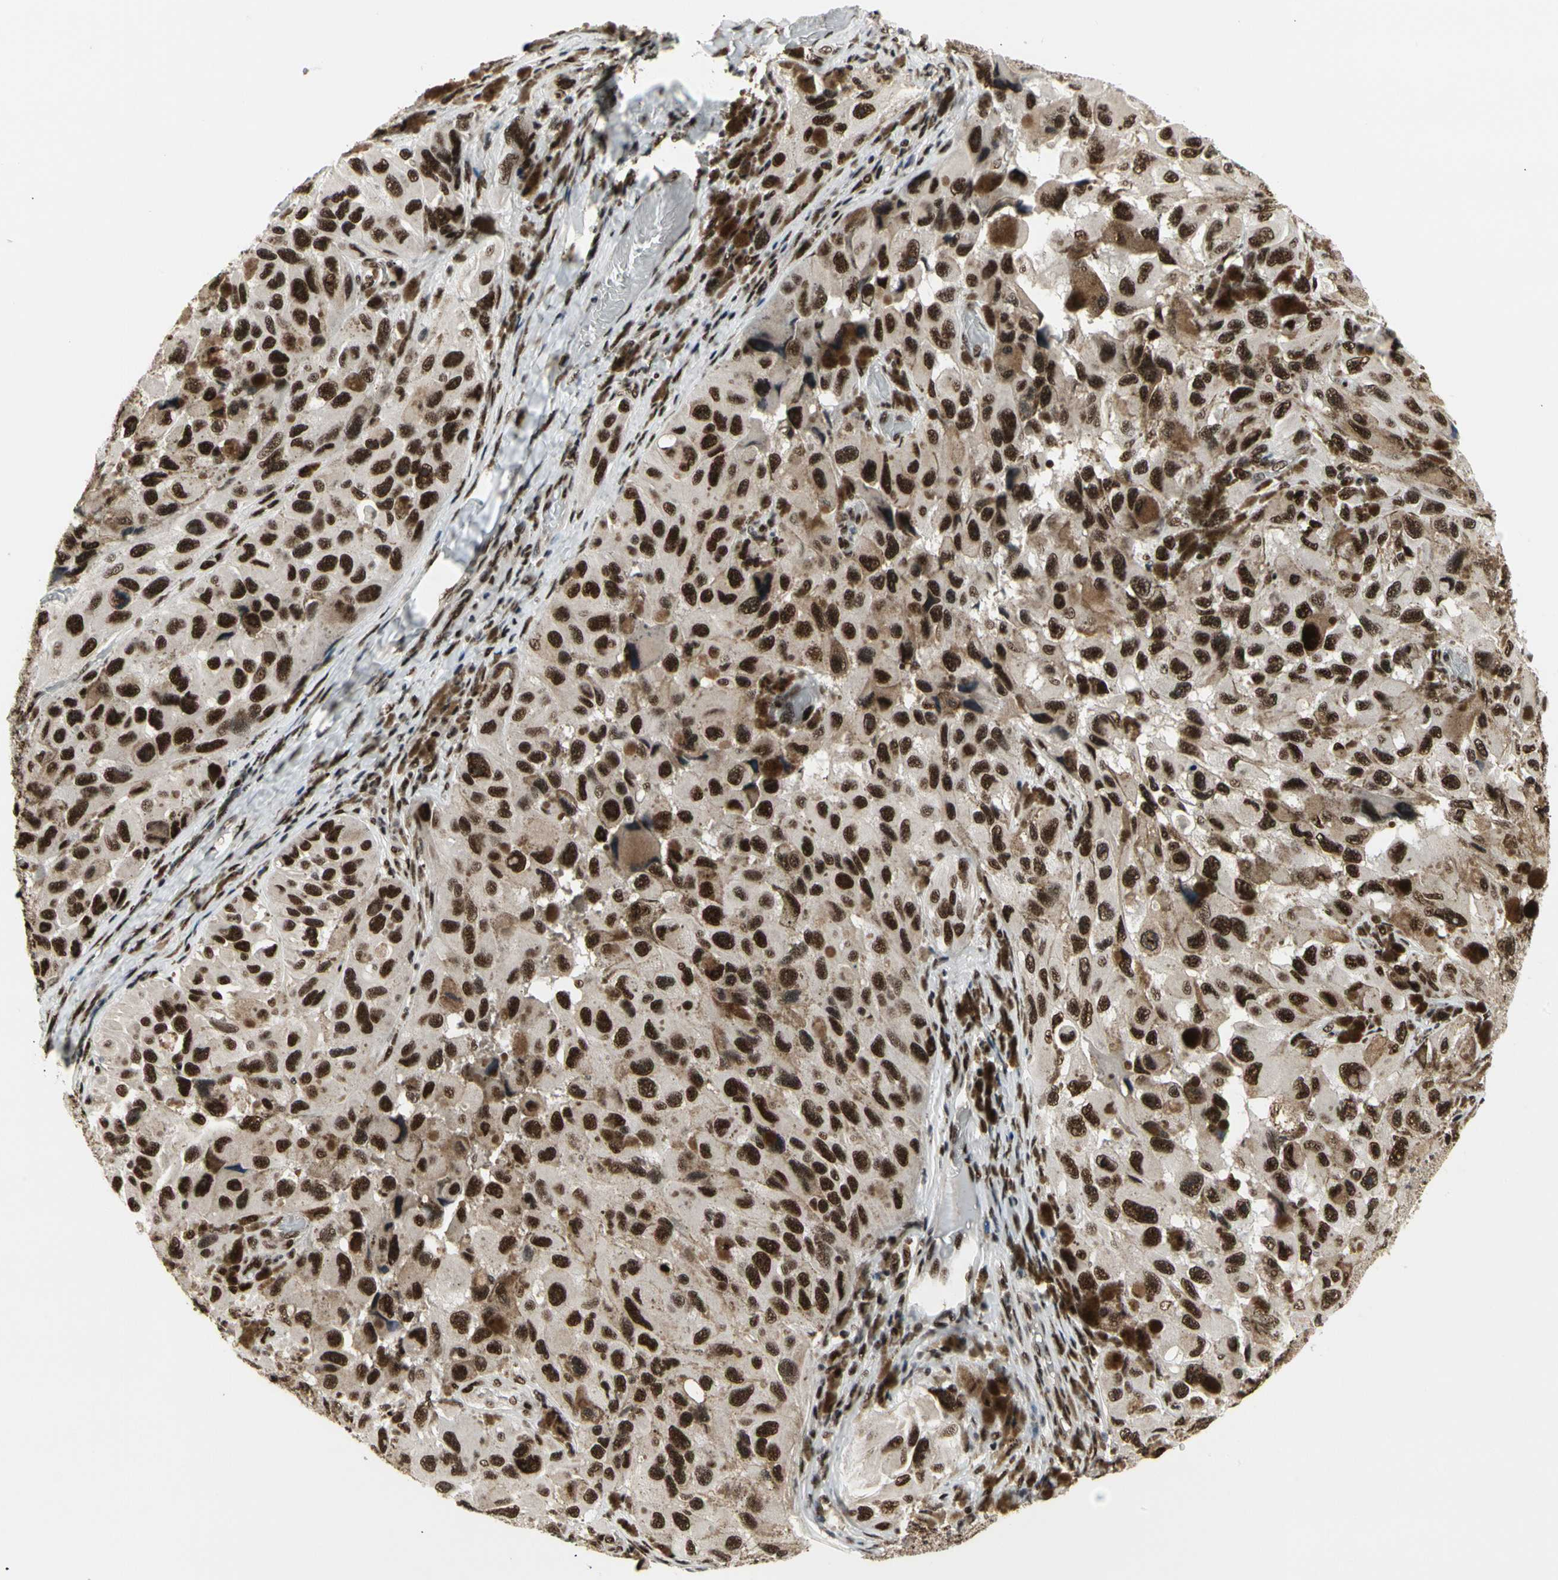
{"staining": {"intensity": "strong", "quantity": ">75%", "location": "nuclear"}, "tissue": "melanoma", "cell_type": "Tumor cells", "image_type": "cancer", "snomed": [{"axis": "morphology", "description": "Malignant melanoma, NOS"}, {"axis": "topography", "description": "Skin"}], "caption": "Strong nuclear positivity for a protein is identified in approximately >75% of tumor cells of malignant melanoma using IHC.", "gene": "SRSF11", "patient": {"sex": "female", "age": 73}}